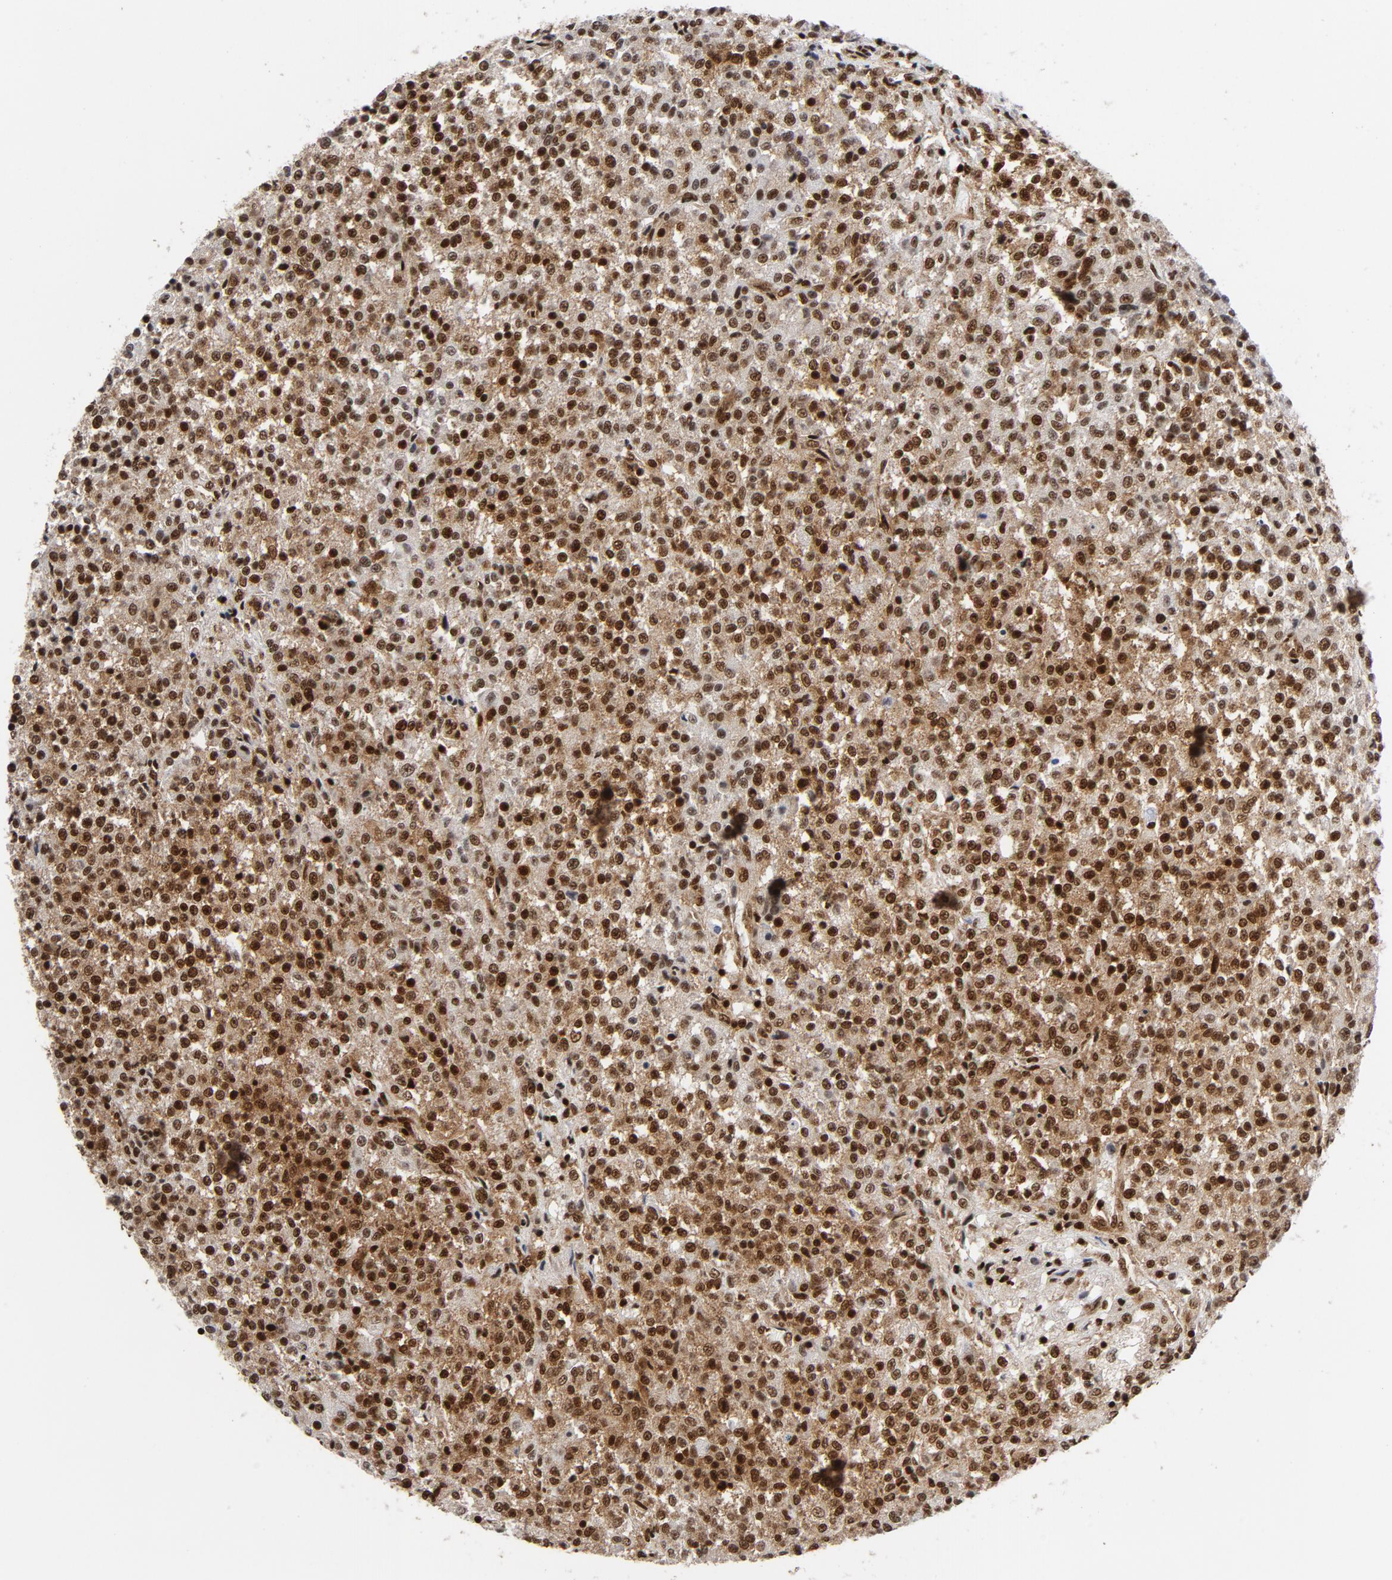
{"staining": {"intensity": "strong", "quantity": ">75%", "location": "nuclear"}, "tissue": "testis cancer", "cell_type": "Tumor cells", "image_type": "cancer", "snomed": [{"axis": "morphology", "description": "Seminoma, NOS"}, {"axis": "topography", "description": "Testis"}], "caption": "Immunohistochemistry image of neoplastic tissue: testis cancer stained using IHC shows high levels of strong protein expression localized specifically in the nuclear of tumor cells, appearing as a nuclear brown color.", "gene": "NFYB", "patient": {"sex": "male", "age": 59}}